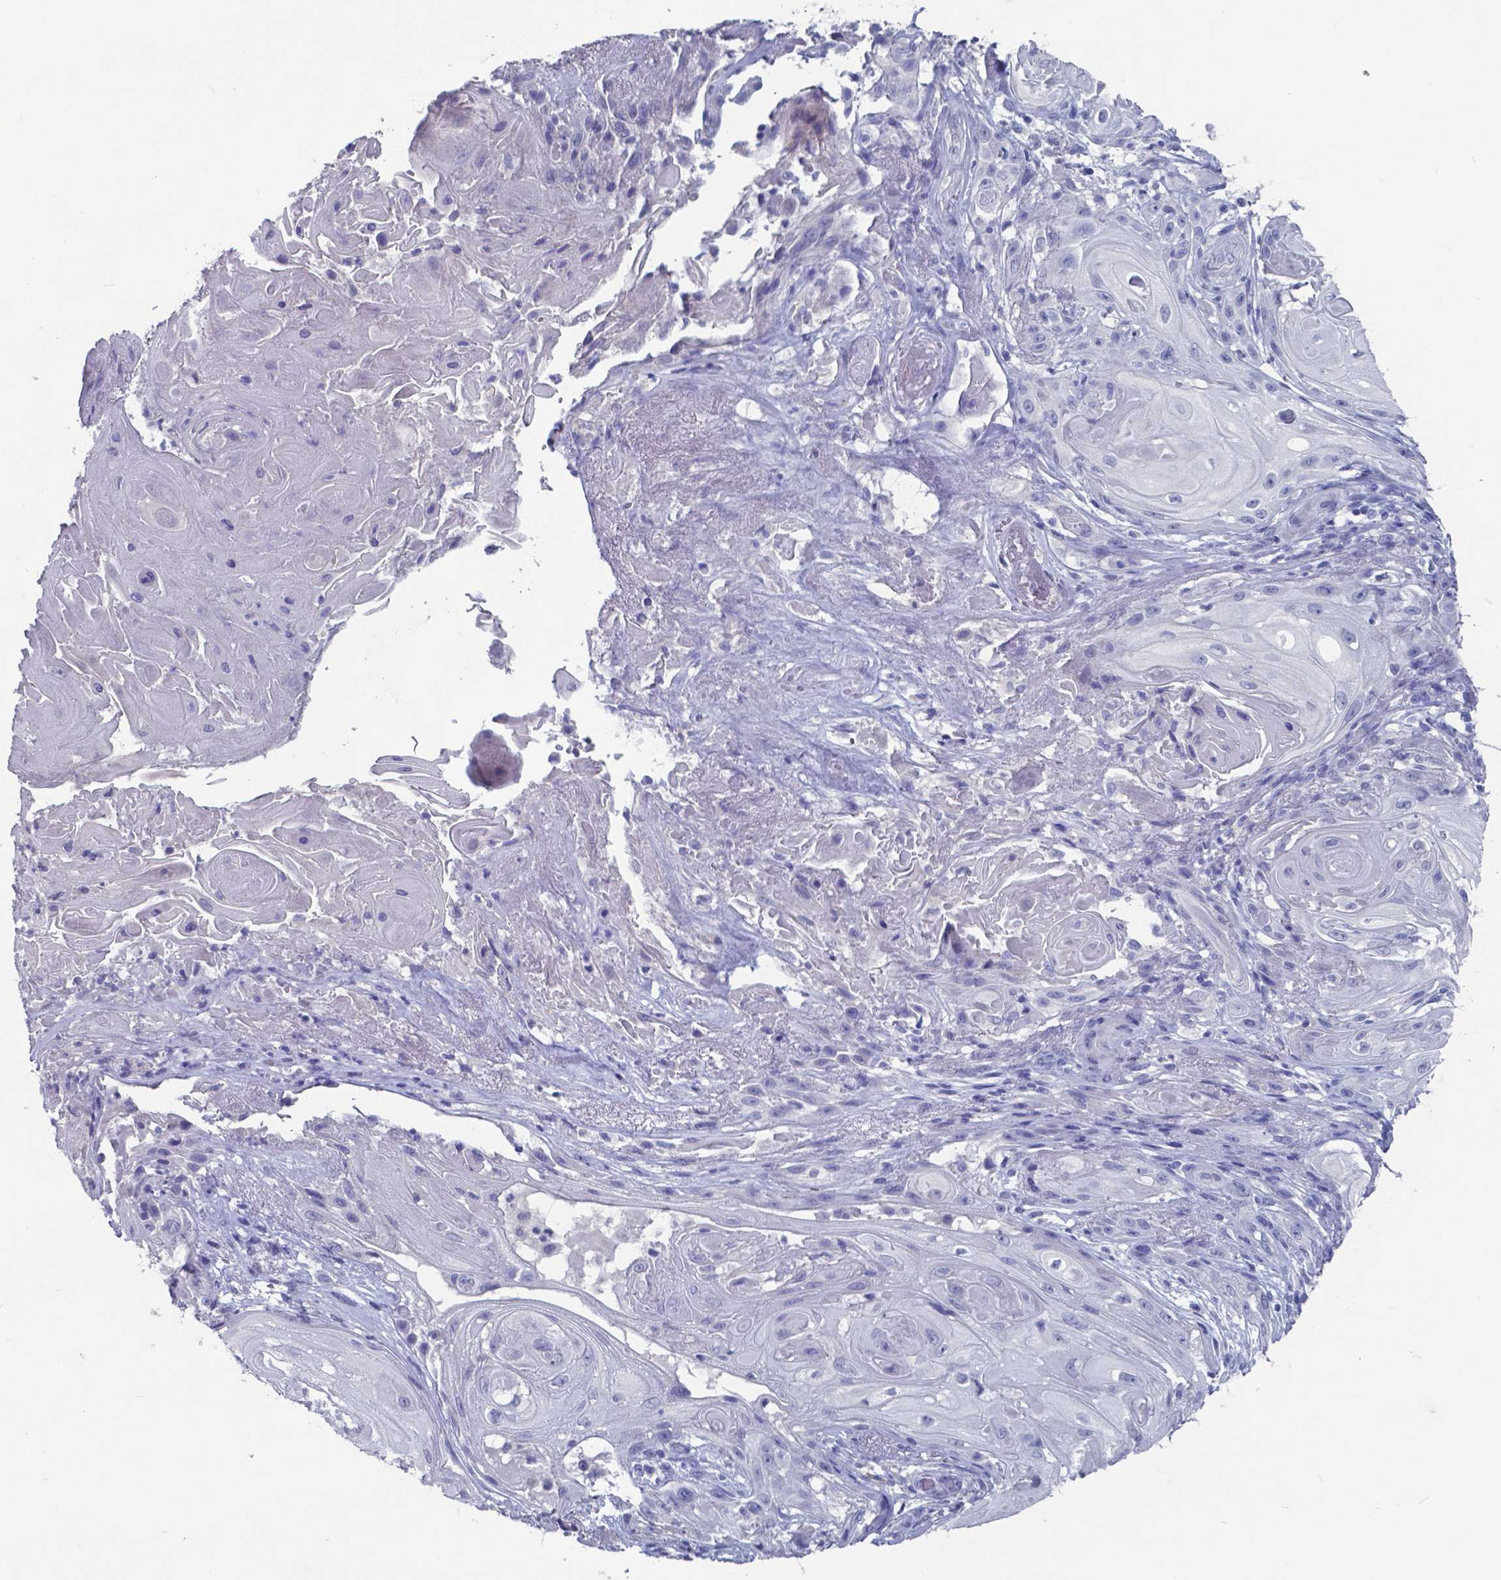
{"staining": {"intensity": "negative", "quantity": "none", "location": "none"}, "tissue": "skin cancer", "cell_type": "Tumor cells", "image_type": "cancer", "snomed": [{"axis": "morphology", "description": "Squamous cell carcinoma, NOS"}, {"axis": "topography", "description": "Skin"}], "caption": "Immunohistochemical staining of skin cancer shows no significant positivity in tumor cells. (DAB immunohistochemistry (IHC) visualized using brightfield microscopy, high magnification).", "gene": "TTR", "patient": {"sex": "male", "age": 62}}